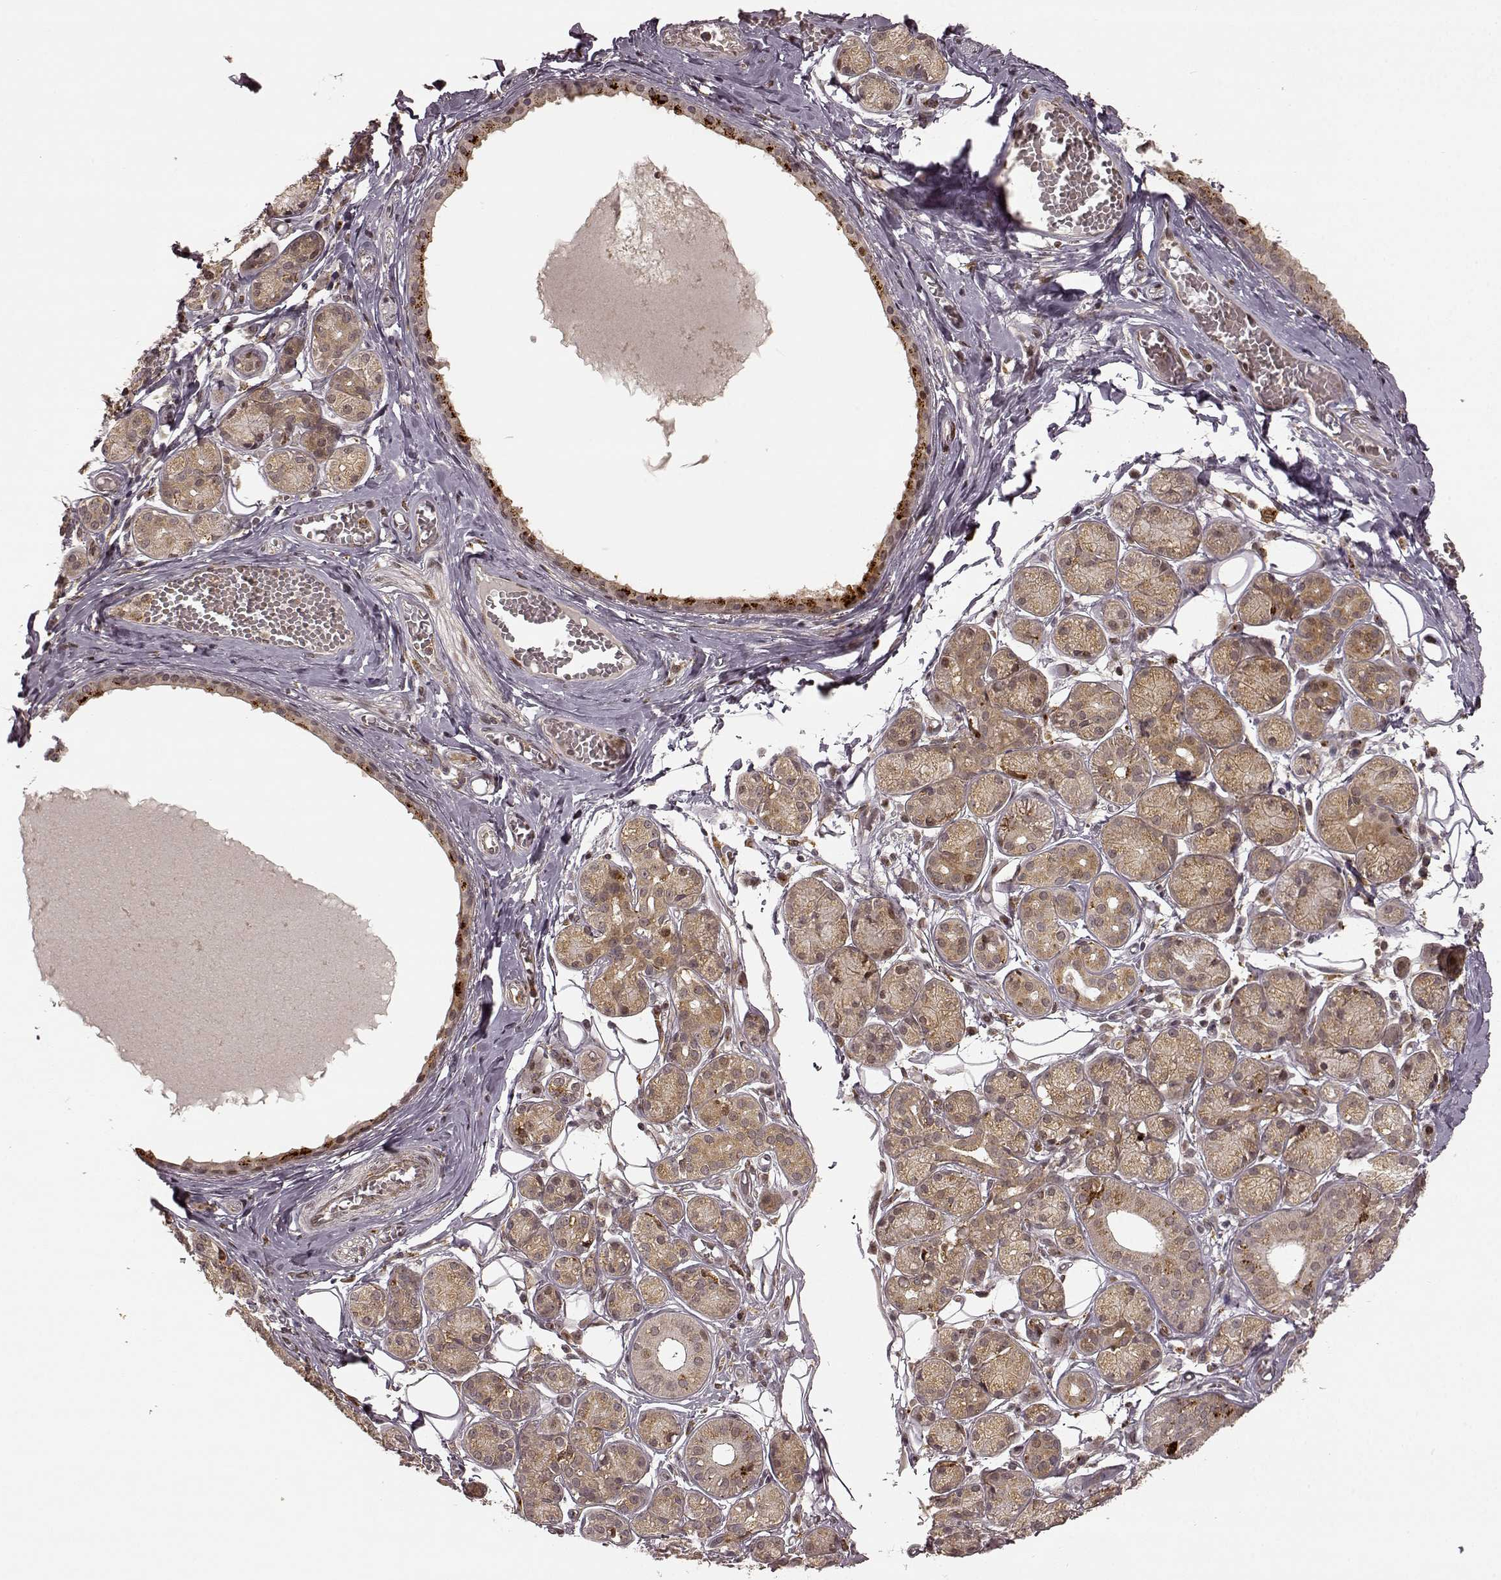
{"staining": {"intensity": "moderate", "quantity": ">75%", "location": "cytoplasmic/membranous"}, "tissue": "salivary gland", "cell_type": "Glandular cells", "image_type": "normal", "snomed": [{"axis": "morphology", "description": "Normal tissue, NOS"}, {"axis": "topography", "description": "Salivary gland"}, {"axis": "topography", "description": "Peripheral nerve tissue"}], "caption": "Protein staining exhibits moderate cytoplasmic/membranous staining in about >75% of glandular cells in benign salivary gland. (DAB (3,3'-diaminobenzidine) IHC, brown staining for protein, blue staining for nuclei).", "gene": "SLC12A9", "patient": {"sex": "male", "age": 71}}